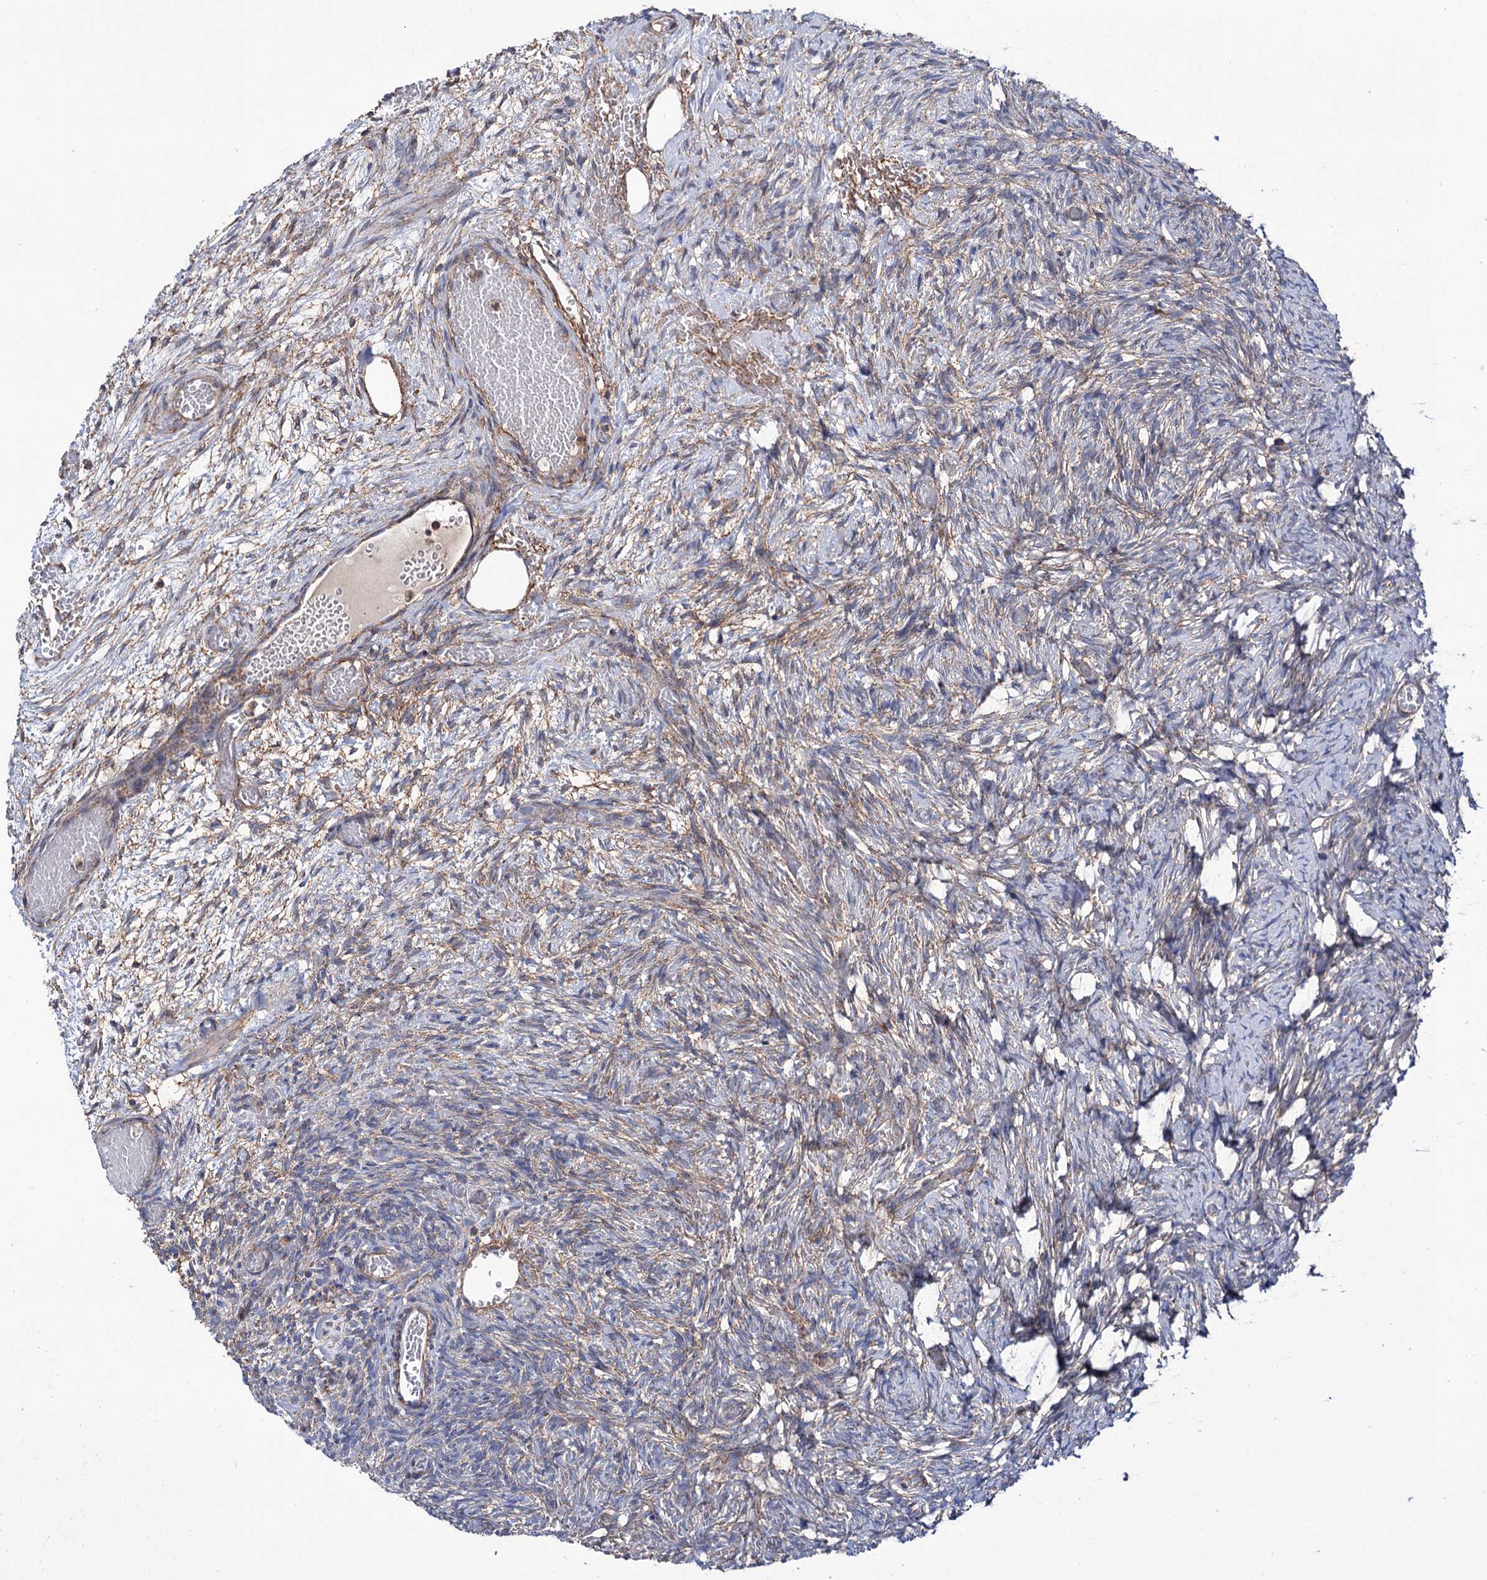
{"staining": {"intensity": "moderate", "quantity": "<25%", "location": "cytoplasmic/membranous"}, "tissue": "ovary", "cell_type": "Ovarian stroma cells", "image_type": "normal", "snomed": [{"axis": "morphology", "description": "Adenocarcinoma, NOS"}, {"axis": "topography", "description": "Endometrium"}], "caption": "Moderate cytoplasmic/membranous positivity for a protein is seen in about <25% of ovarian stroma cells of normal ovary using immunohistochemistry.", "gene": "DEF6", "patient": {"sex": "female", "age": 32}}